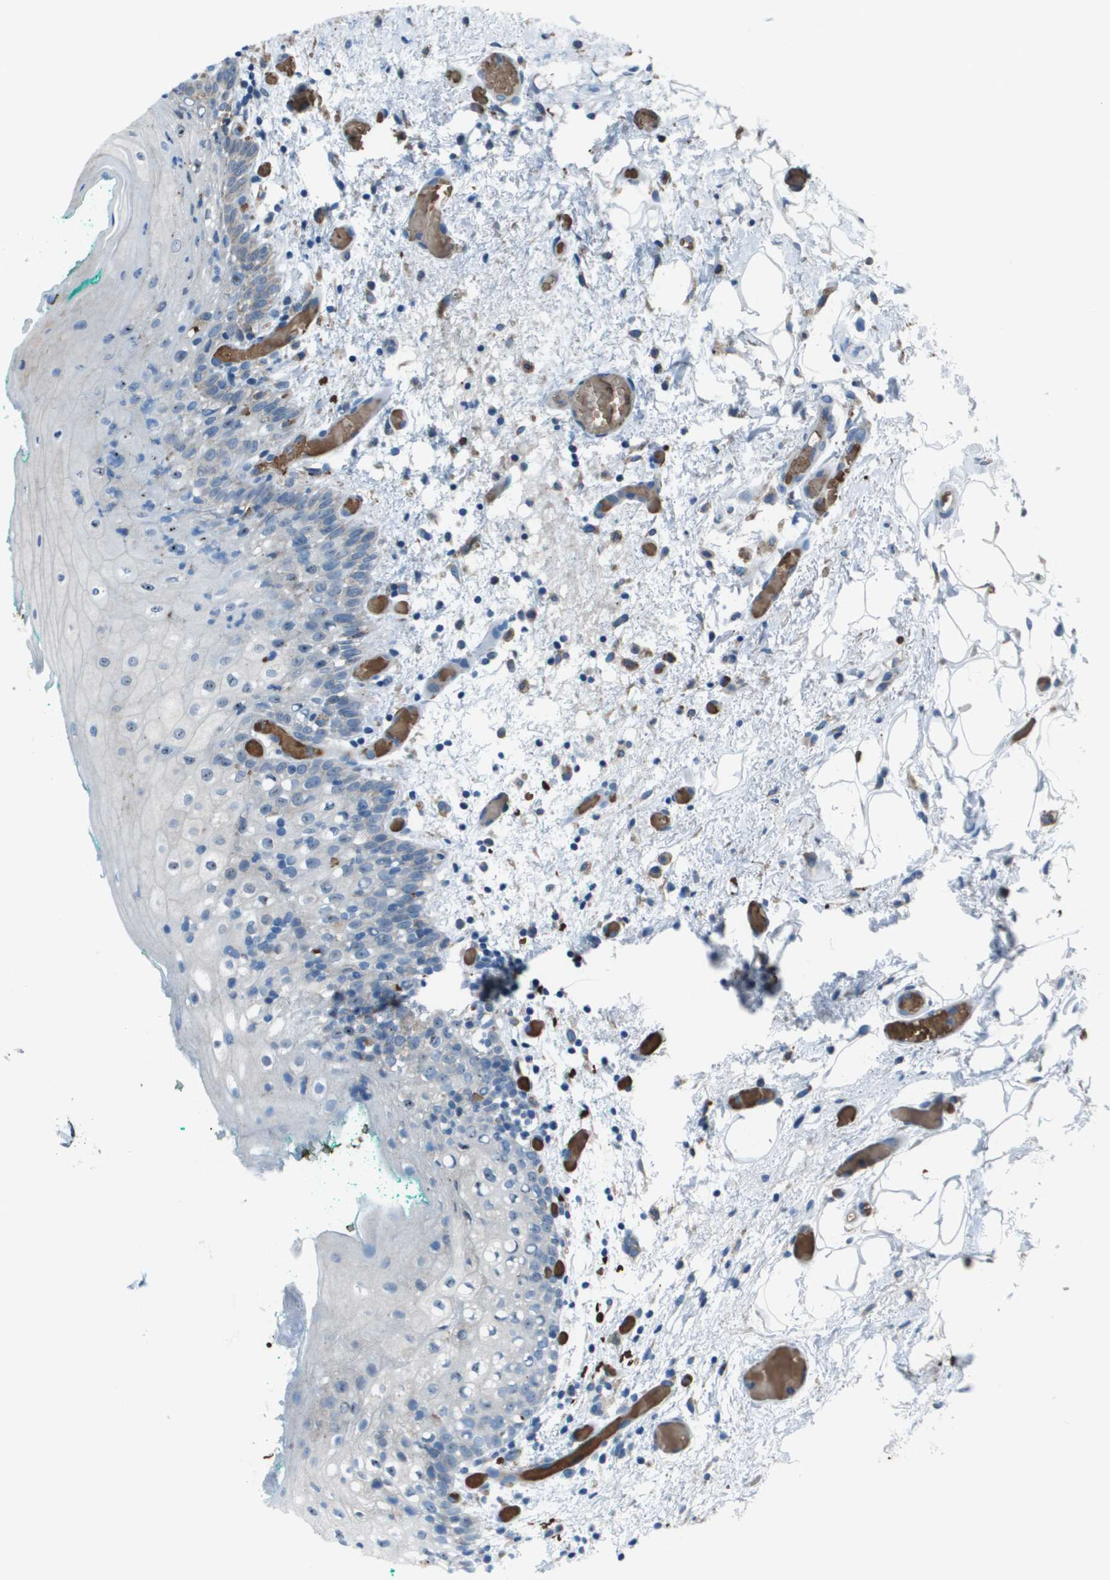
{"staining": {"intensity": "weak", "quantity": "<25%", "location": "cytoplasmic/membranous"}, "tissue": "oral mucosa", "cell_type": "Squamous epithelial cells", "image_type": "normal", "snomed": [{"axis": "morphology", "description": "Normal tissue, NOS"}, {"axis": "morphology", "description": "Squamous cell carcinoma, NOS"}, {"axis": "topography", "description": "Oral tissue"}, {"axis": "topography", "description": "Salivary gland"}, {"axis": "topography", "description": "Head-Neck"}], "caption": "Micrograph shows no significant protein expression in squamous epithelial cells of unremarkable oral mucosa. The staining is performed using DAB brown chromogen with nuclei counter-stained in using hematoxylin.", "gene": "UTS2", "patient": {"sex": "female", "age": 62}}